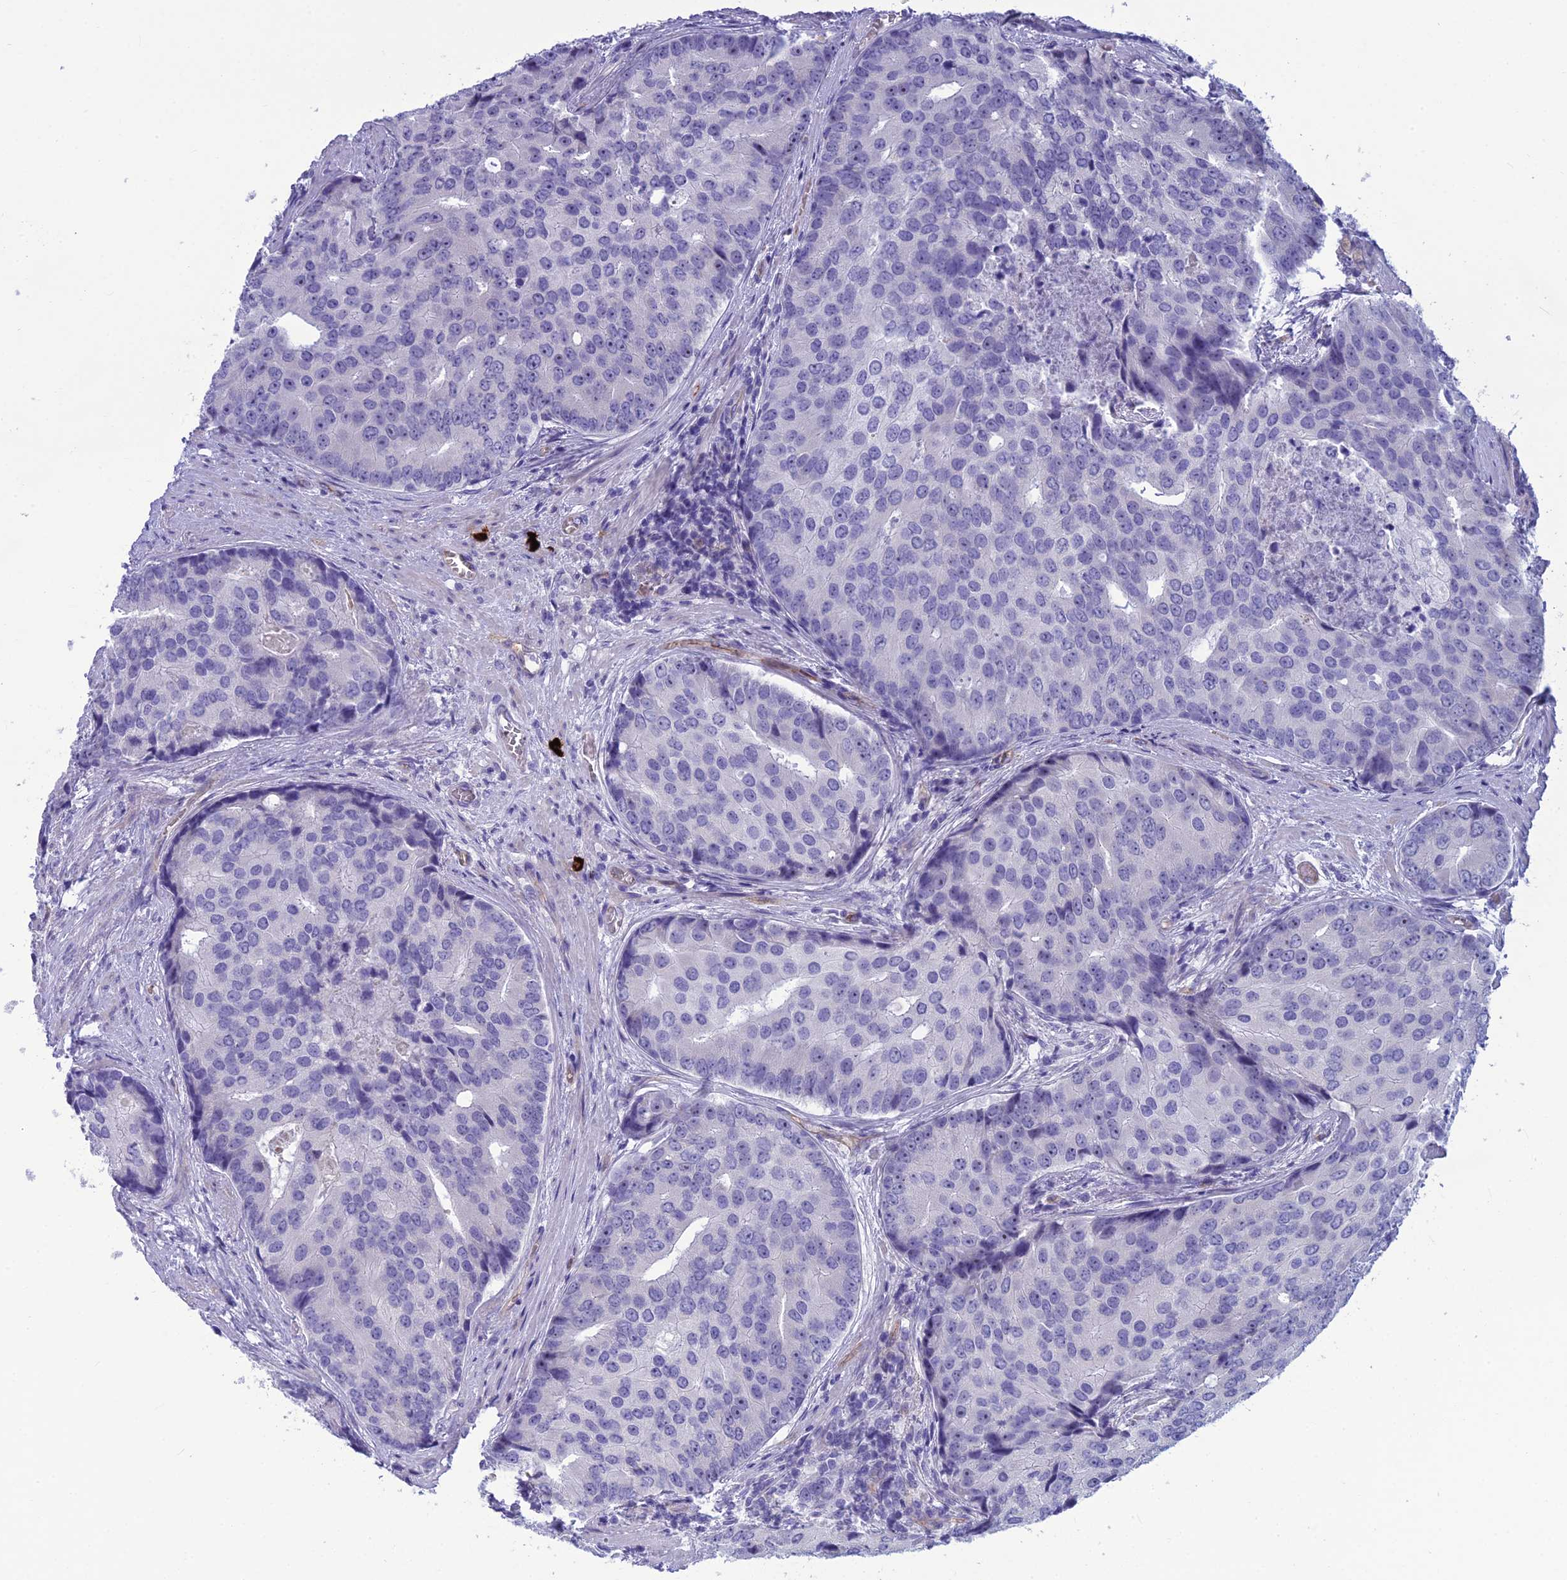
{"staining": {"intensity": "negative", "quantity": "none", "location": "none"}, "tissue": "prostate cancer", "cell_type": "Tumor cells", "image_type": "cancer", "snomed": [{"axis": "morphology", "description": "Adenocarcinoma, High grade"}, {"axis": "topography", "description": "Prostate"}], "caption": "Immunohistochemical staining of prostate cancer reveals no significant staining in tumor cells. The staining was performed using DAB (3,3'-diaminobenzidine) to visualize the protein expression in brown, while the nuclei were stained in blue with hematoxylin (Magnification: 20x).", "gene": "BBS7", "patient": {"sex": "male", "age": 62}}